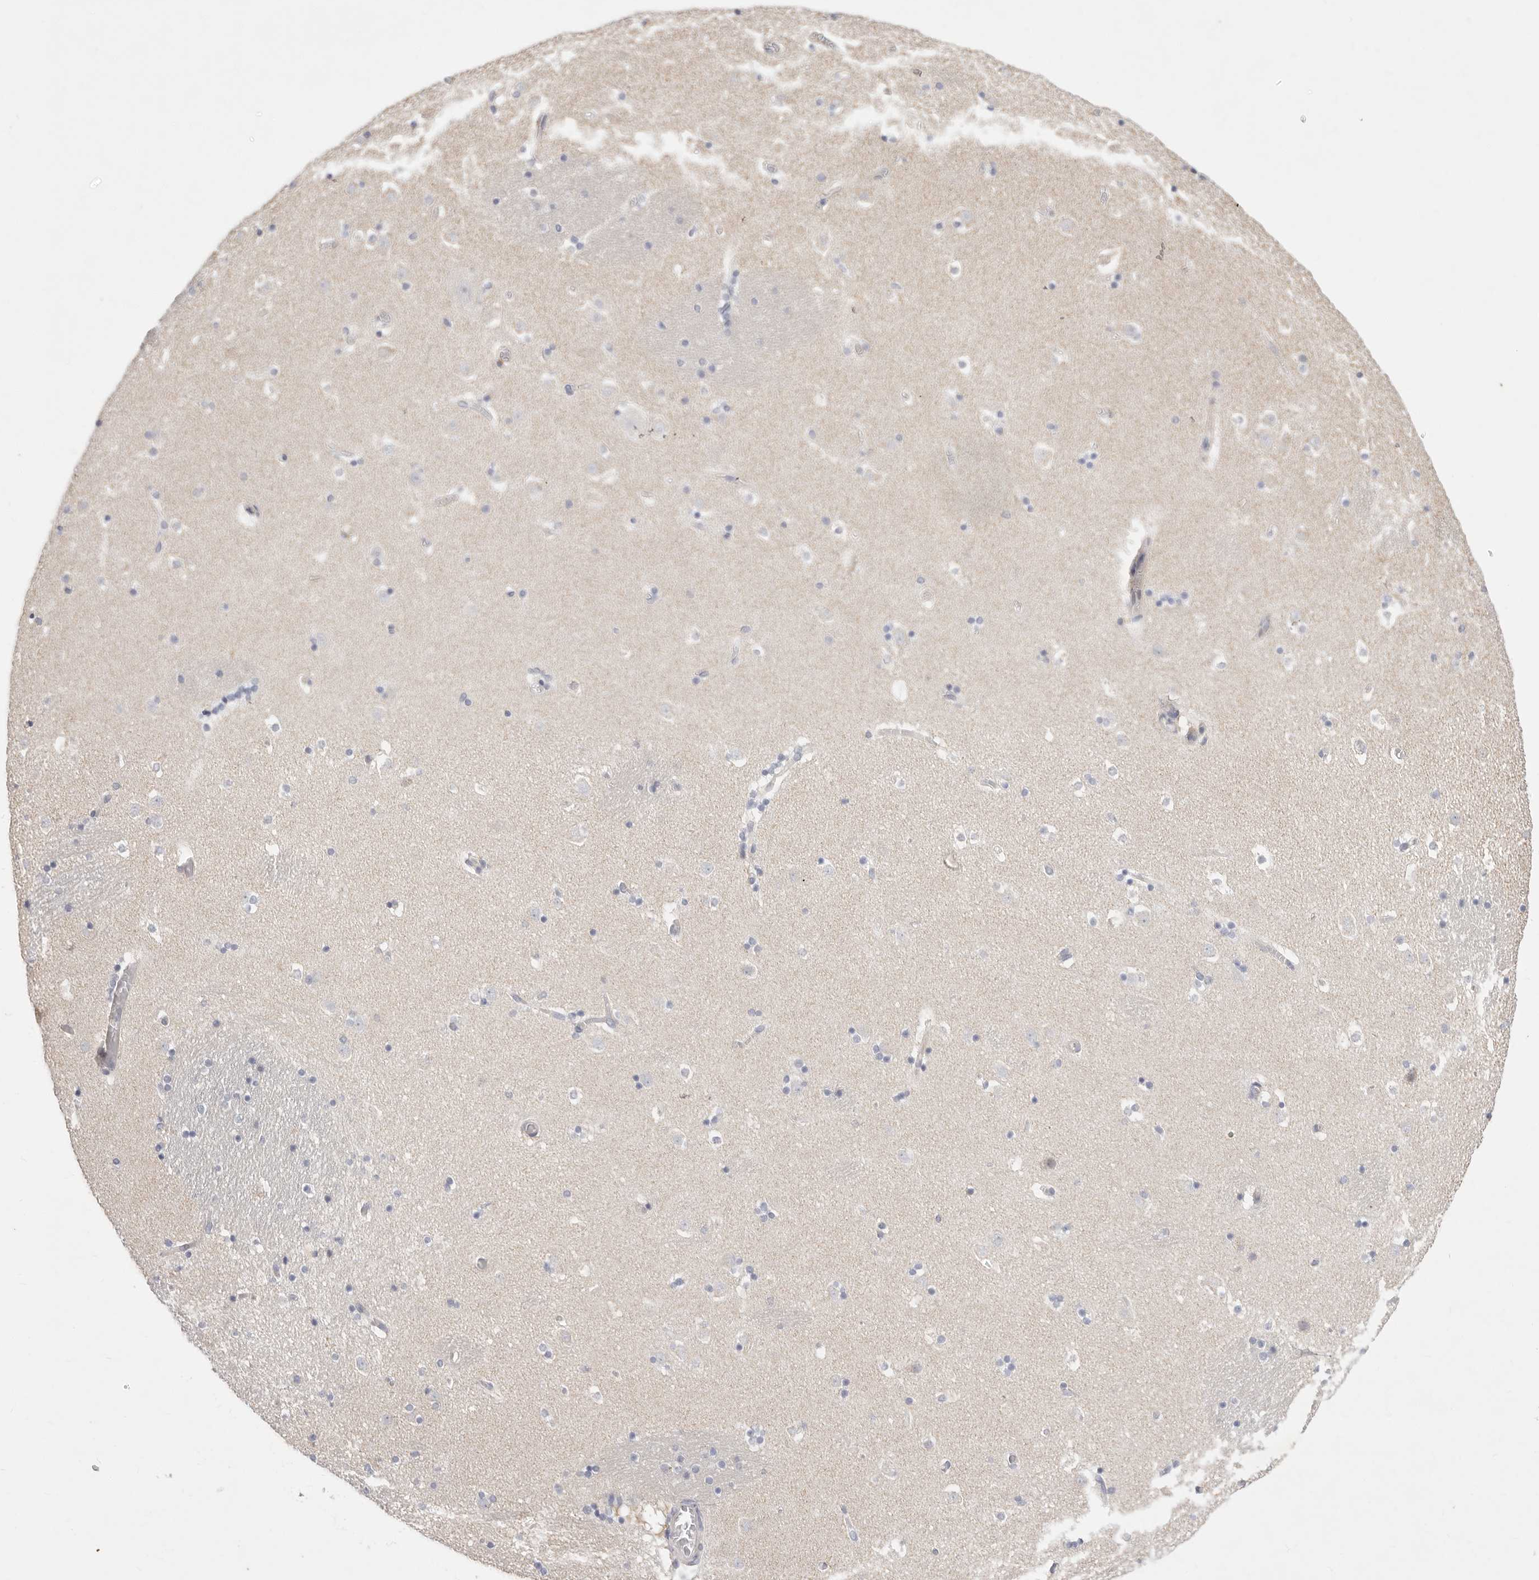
{"staining": {"intensity": "negative", "quantity": "none", "location": "none"}, "tissue": "caudate", "cell_type": "Glial cells", "image_type": "normal", "snomed": [{"axis": "morphology", "description": "Normal tissue, NOS"}, {"axis": "topography", "description": "Lateral ventricle wall"}], "caption": "An IHC histopathology image of unremarkable caudate is shown. There is no staining in glial cells of caudate.", "gene": "USH1C", "patient": {"sex": "male", "age": 45}}